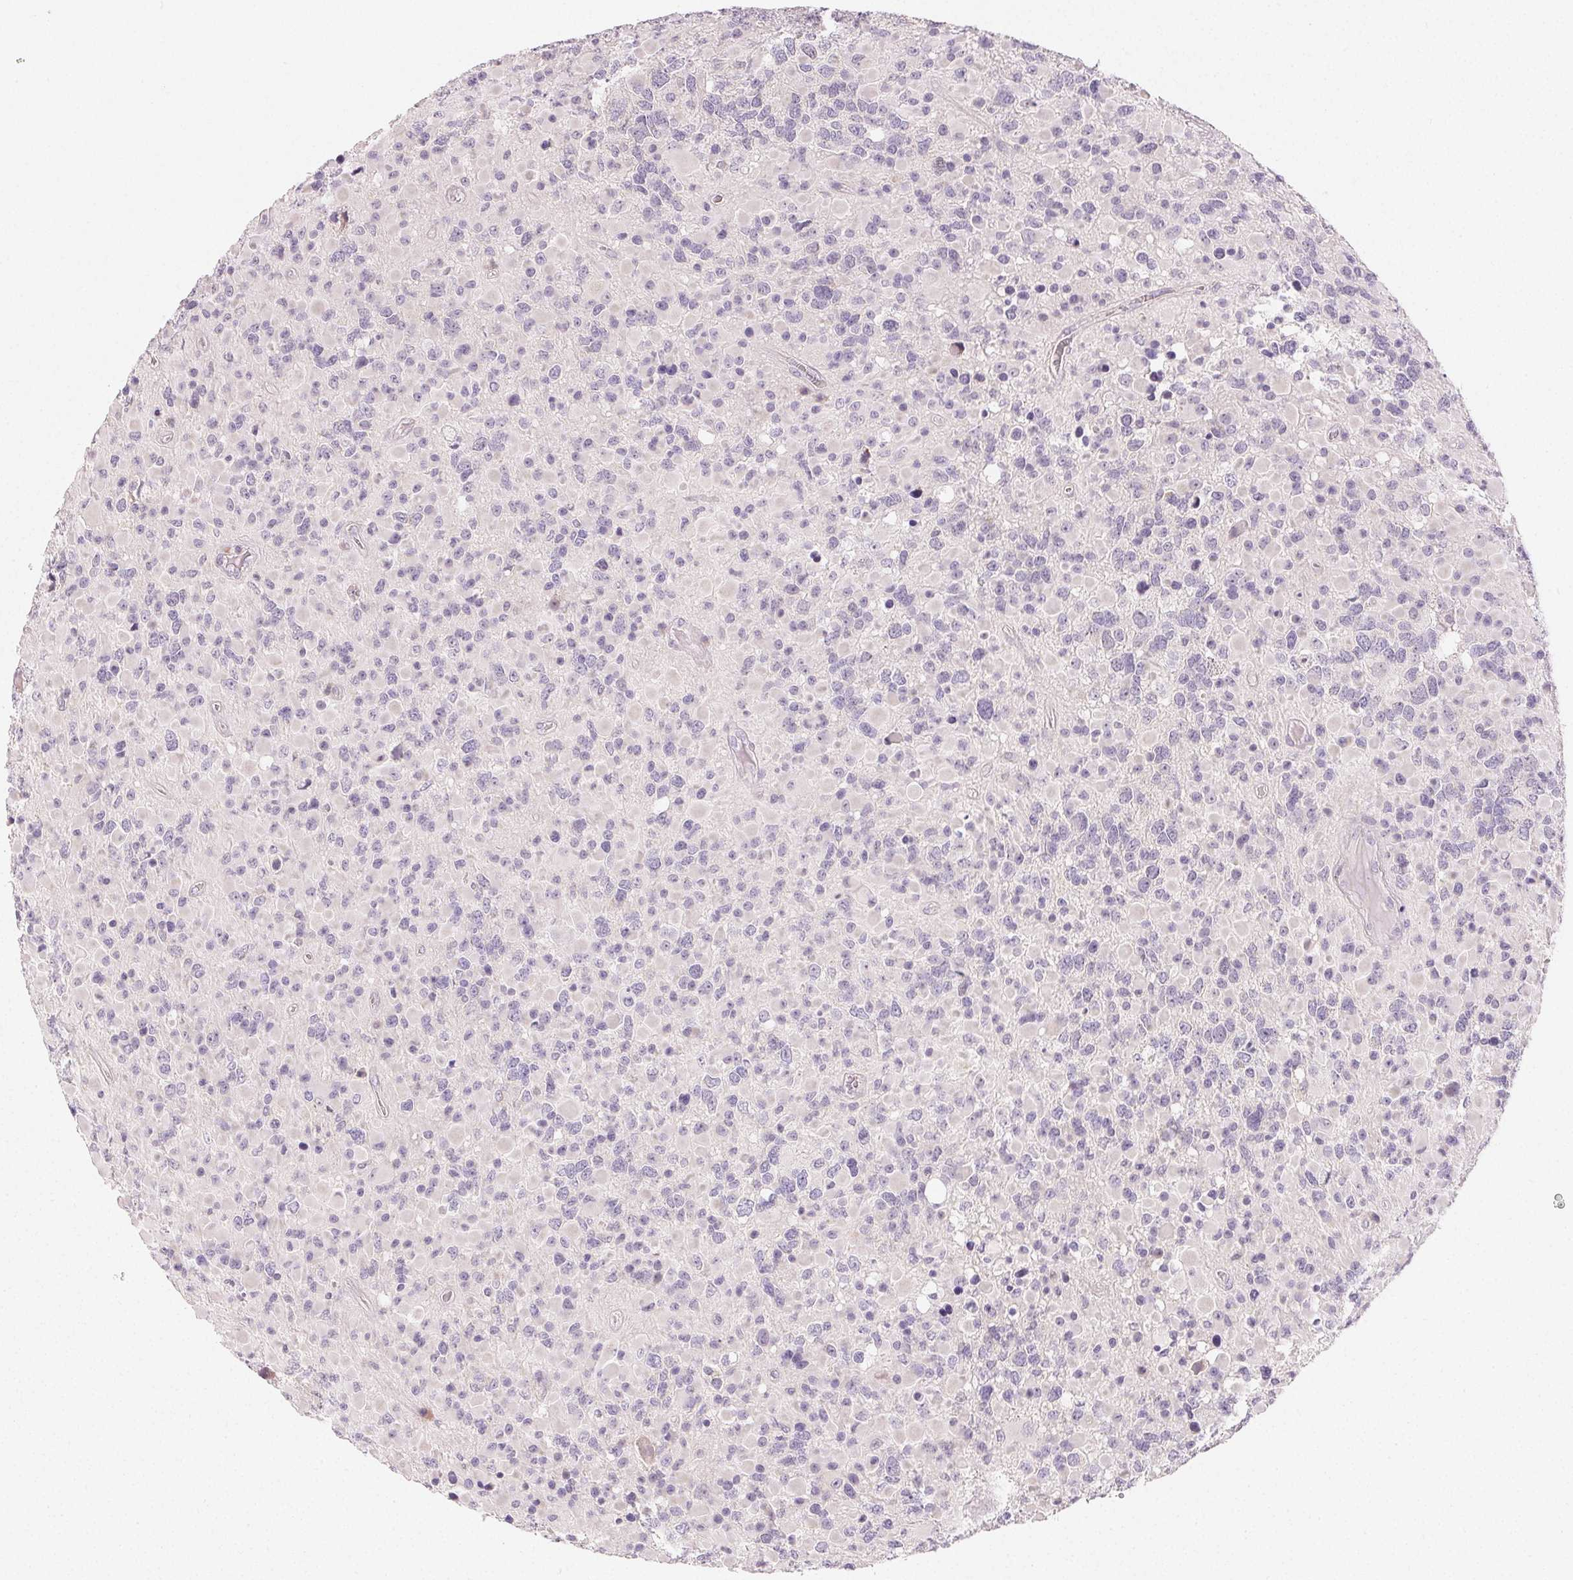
{"staining": {"intensity": "negative", "quantity": "none", "location": "none"}, "tissue": "glioma", "cell_type": "Tumor cells", "image_type": "cancer", "snomed": [{"axis": "morphology", "description": "Glioma, malignant, High grade"}, {"axis": "topography", "description": "Brain"}], "caption": "Photomicrograph shows no significant protein expression in tumor cells of malignant glioma (high-grade). (Stains: DAB immunohistochemistry (IHC) with hematoxylin counter stain, Microscopy: brightfield microscopy at high magnification).", "gene": "MYBL1", "patient": {"sex": "female", "age": 40}}